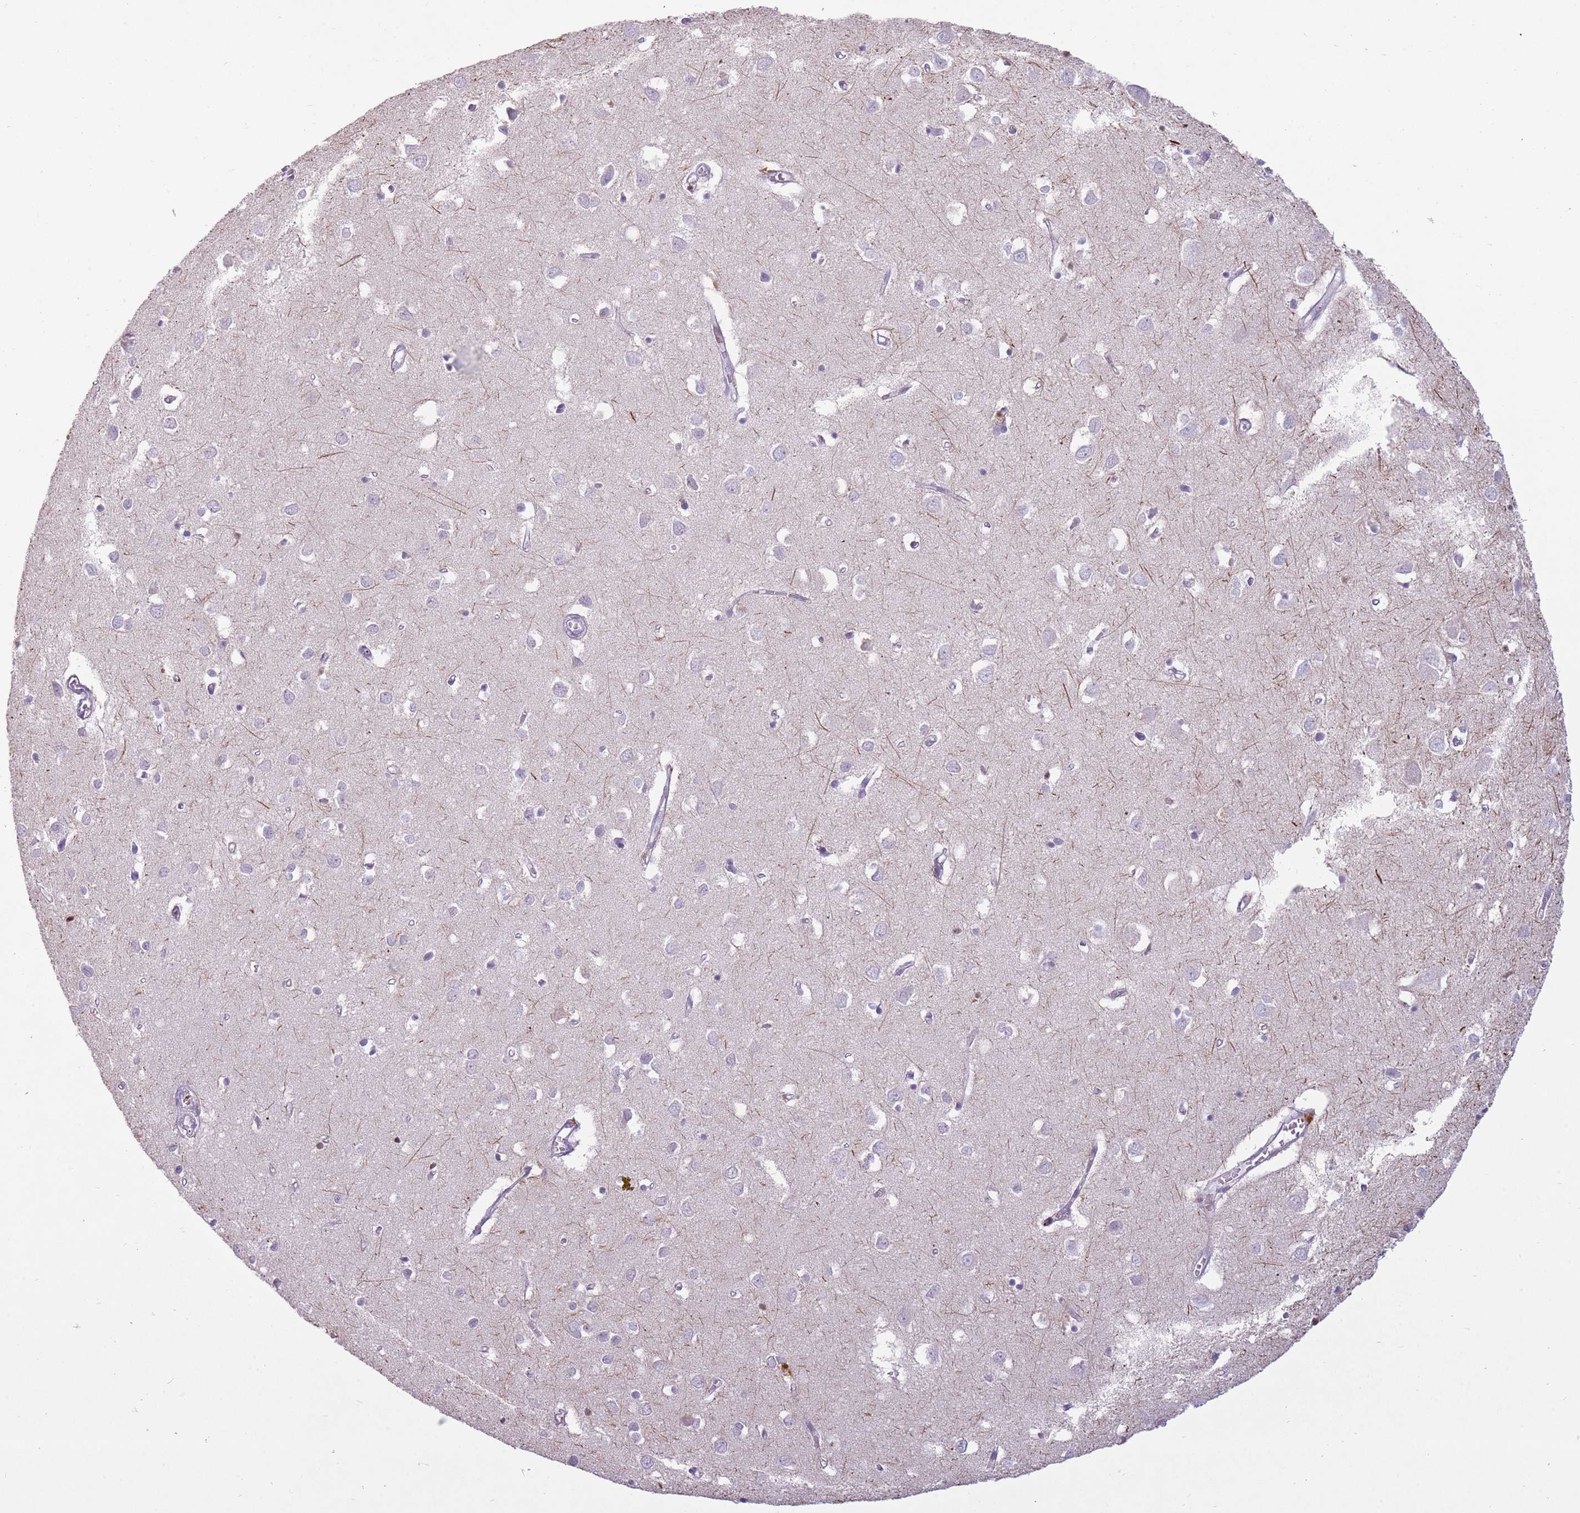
{"staining": {"intensity": "negative", "quantity": "none", "location": "none"}, "tissue": "cerebral cortex", "cell_type": "Endothelial cells", "image_type": "normal", "snomed": [{"axis": "morphology", "description": "Normal tissue, NOS"}, {"axis": "topography", "description": "Cerebral cortex"}], "caption": "DAB immunohistochemical staining of normal human cerebral cortex exhibits no significant positivity in endothelial cells.", "gene": "LGALS9B", "patient": {"sex": "female", "age": 64}}